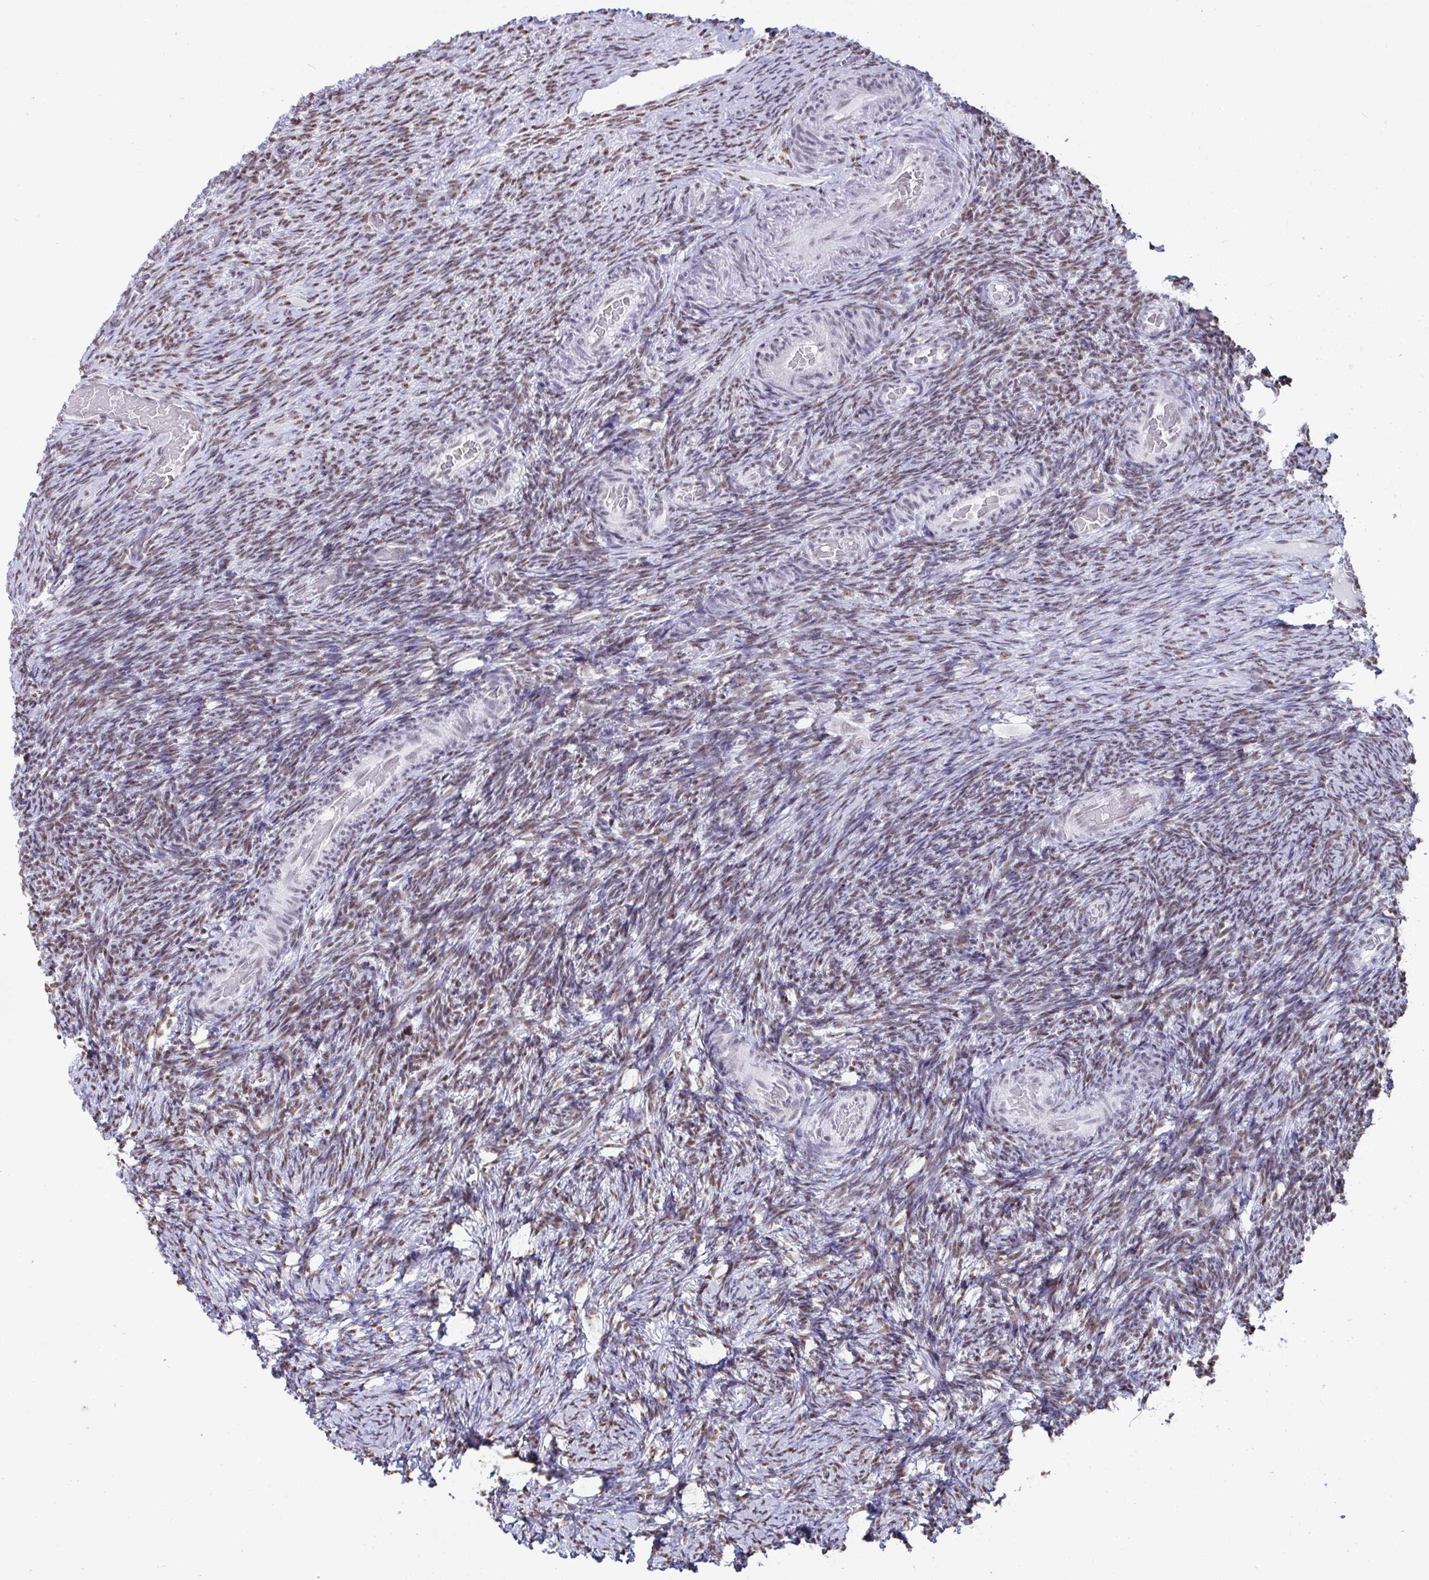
{"staining": {"intensity": "moderate", "quantity": "25%-75%", "location": "nuclear"}, "tissue": "ovary", "cell_type": "Ovarian stroma cells", "image_type": "normal", "snomed": [{"axis": "morphology", "description": "Normal tissue, NOS"}, {"axis": "topography", "description": "Ovary"}], "caption": "This is an image of immunohistochemistry staining of benign ovary, which shows moderate staining in the nuclear of ovarian stroma cells.", "gene": "SUPT16H", "patient": {"sex": "female", "age": 34}}